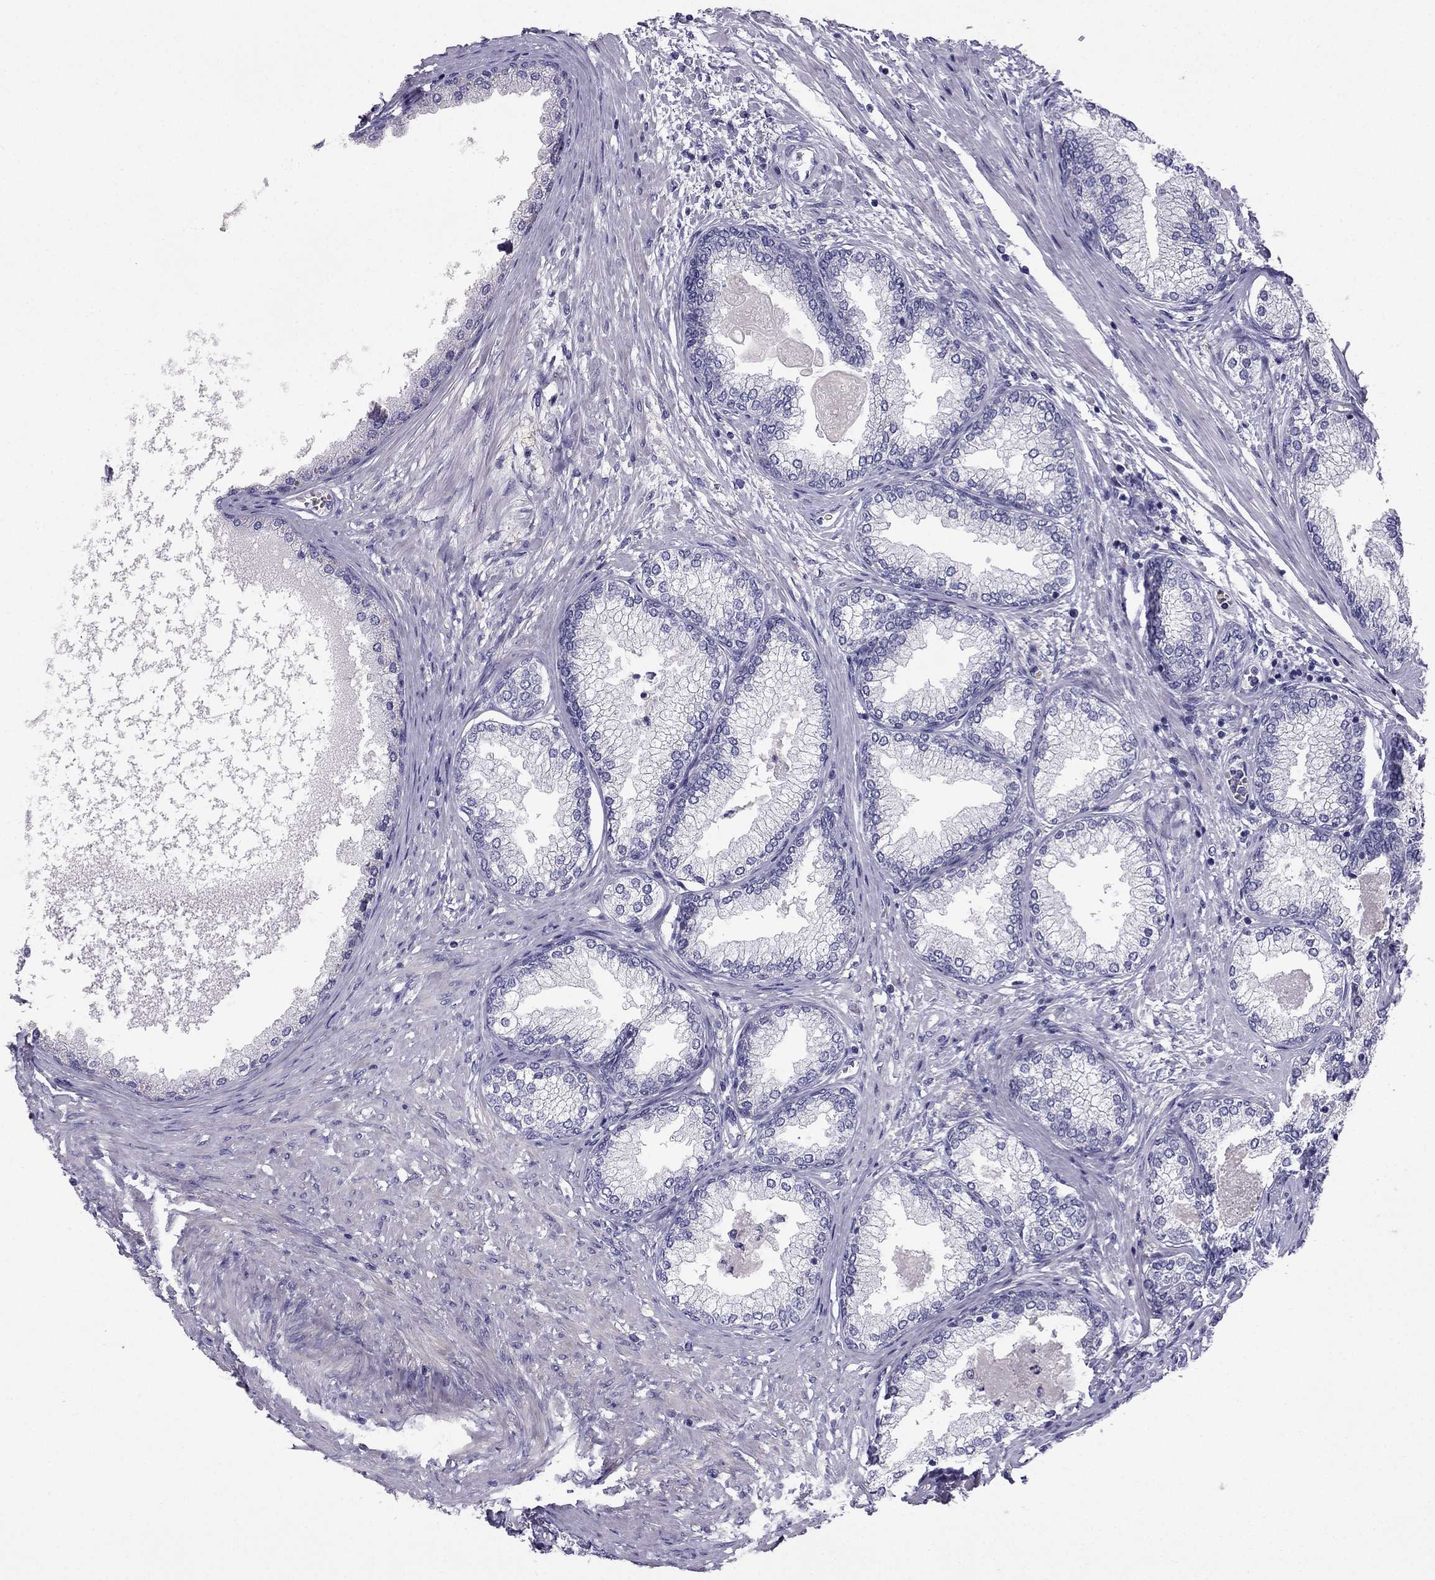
{"staining": {"intensity": "negative", "quantity": "none", "location": "none"}, "tissue": "prostate", "cell_type": "Glandular cells", "image_type": "normal", "snomed": [{"axis": "morphology", "description": "Normal tissue, NOS"}, {"axis": "topography", "description": "Prostate"}], "caption": "This is an immunohistochemistry photomicrograph of unremarkable human prostate. There is no positivity in glandular cells.", "gene": "SYT5", "patient": {"sex": "male", "age": 72}}